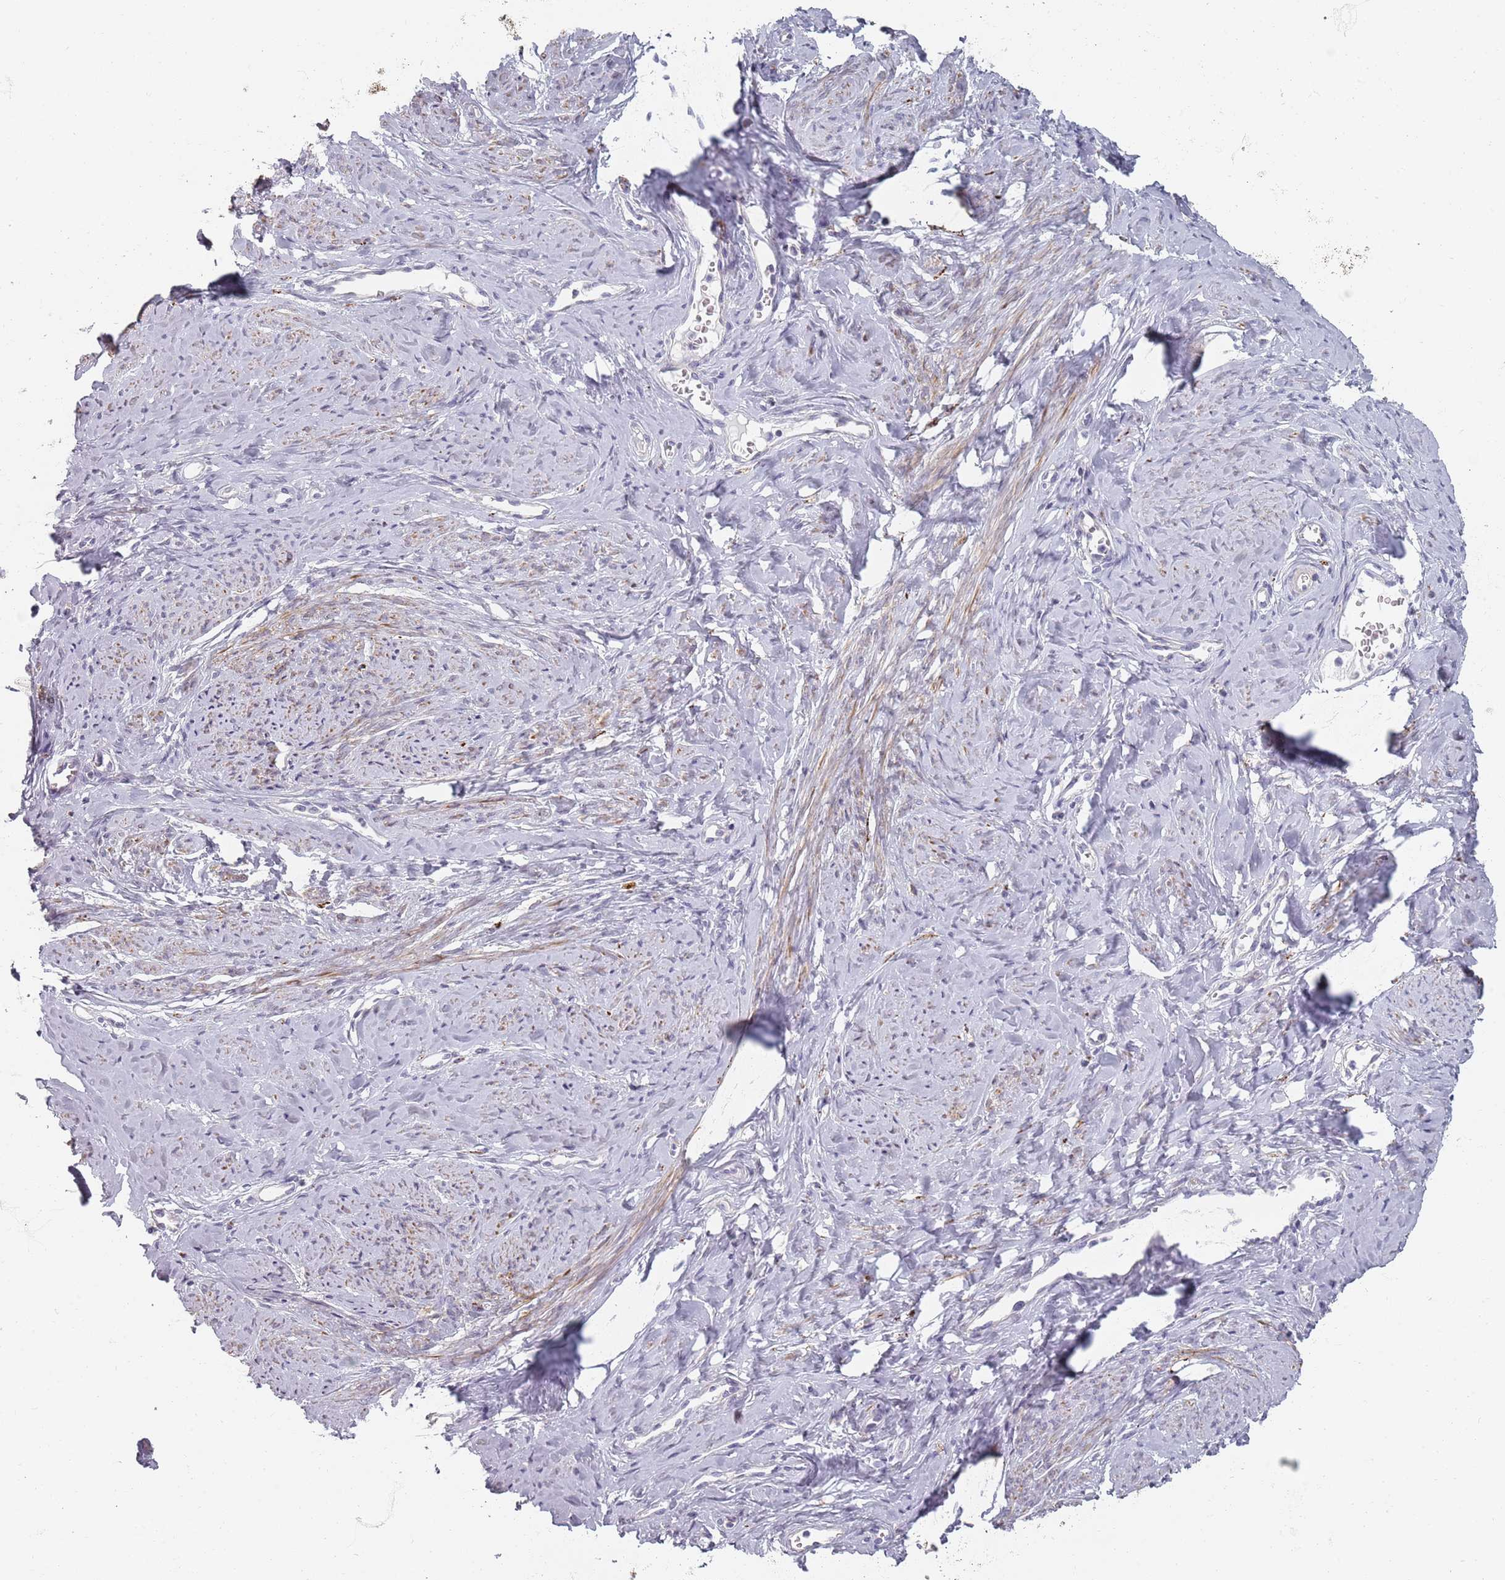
{"staining": {"intensity": "negative", "quantity": "none", "location": "none"}, "tissue": "cervix", "cell_type": "Glandular cells", "image_type": "normal", "snomed": [{"axis": "morphology", "description": "Normal tissue, NOS"}, {"axis": "topography", "description": "Cervix"}], "caption": "This micrograph is of normal cervix stained with immunohistochemistry to label a protein in brown with the nuclei are counter-stained blue. There is no positivity in glandular cells. (Stains: DAB IHC with hematoxylin counter stain, Microscopy: brightfield microscopy at high magnification).", "gene": "SYNGR3", "patient": {"sex": "female", "age": 42}}